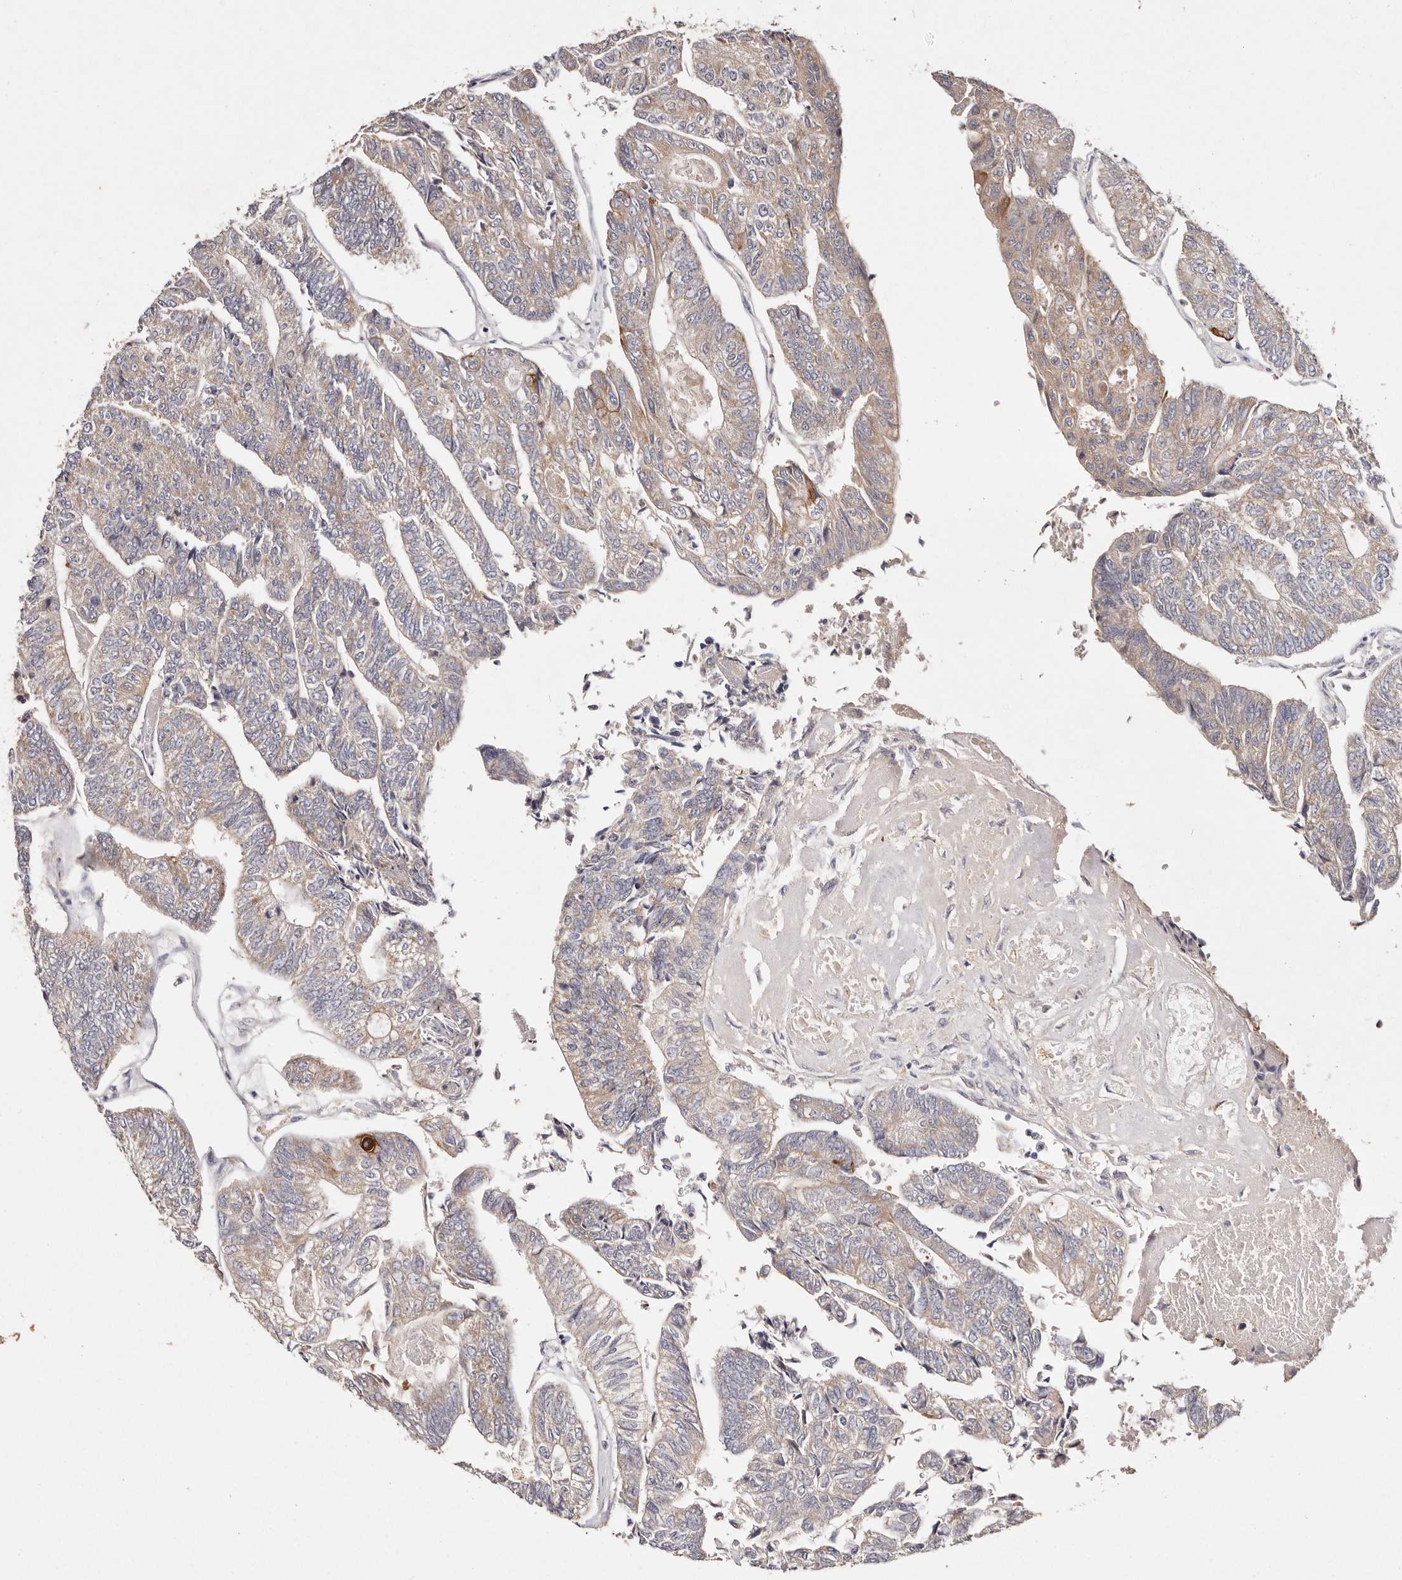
{"staining": {"intensity": "weak", "quantity": "25%-75%", "location": "cytoplasmic/membranous"}, "tissue": "colorectal cancer", "cell_type": "Tumor cells", "image_type": "cancer", "snomed": [{"axis": "morphology", "description": "Adenocarcinoma, NOS"}, {"axis": "topography", "description": "Colon"}], "caption": "About 25%-75% of tumor cells in human colorectal cancer show weak cytoplasmic/membranous protein expression as visualized by brown immunohistochemical staining.", "gene": "VIPAS39", "patient": {"sex": "female", "age": 67}}